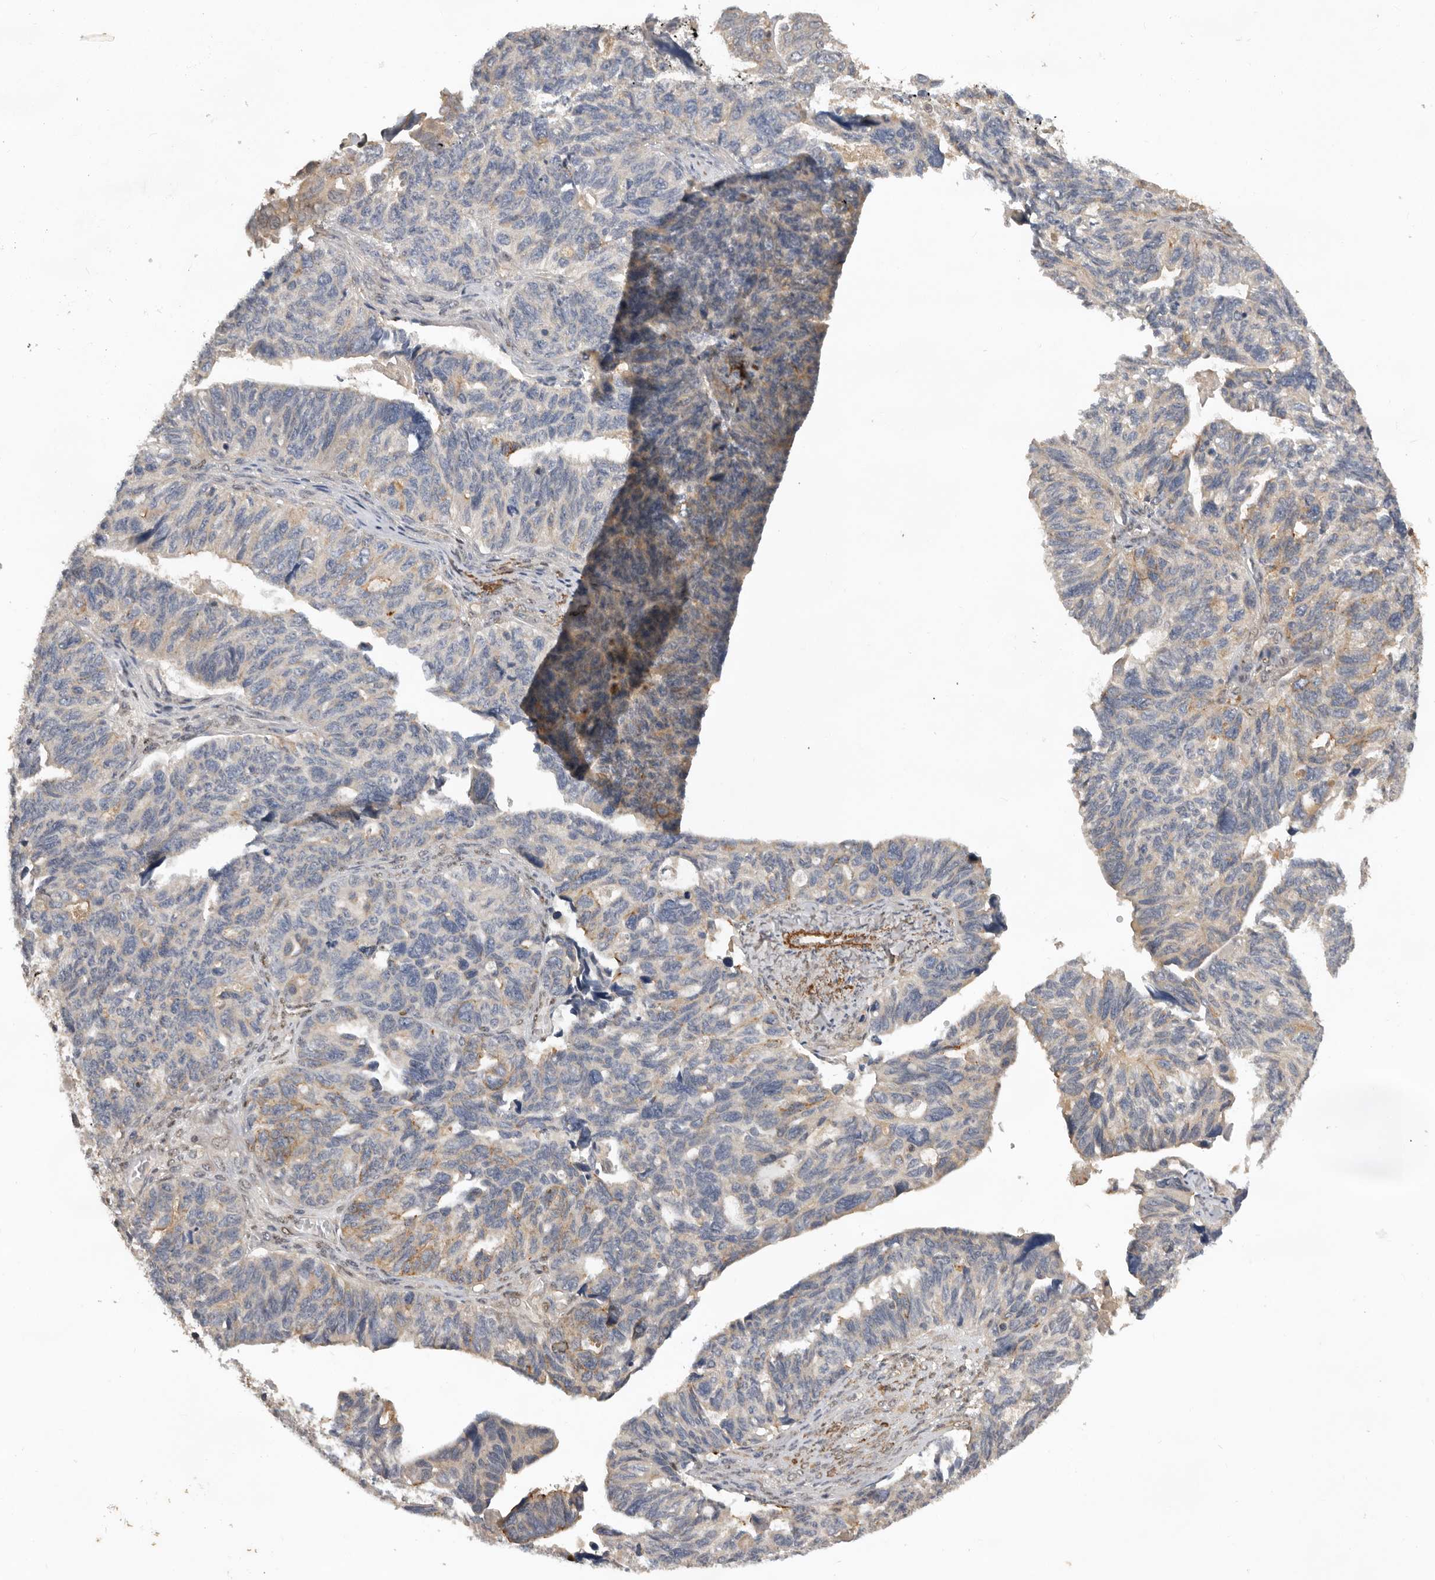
{"staining": {"intensity": "weak", "quantity": "<25%", "location": "cytoplasmic/membranous"}, "tissue": "ovarian cancer", "cell_type": "Tumor cells", "image_type": "cancer", "snomed": [{"axis": "morphology", "description": "Cystadenocarcinoma, serous, NOS"}, {"axis": "topography", "description": "Ovary"}], "caption": "Immunohistochemistry (IHC) image of serous cystadenocarcinoma (ovarian) stained for a protein (brown), which shows no positivity in tumor cells.", "gene": "RNF157", "patient": {"sex": "female", "age": 79}}